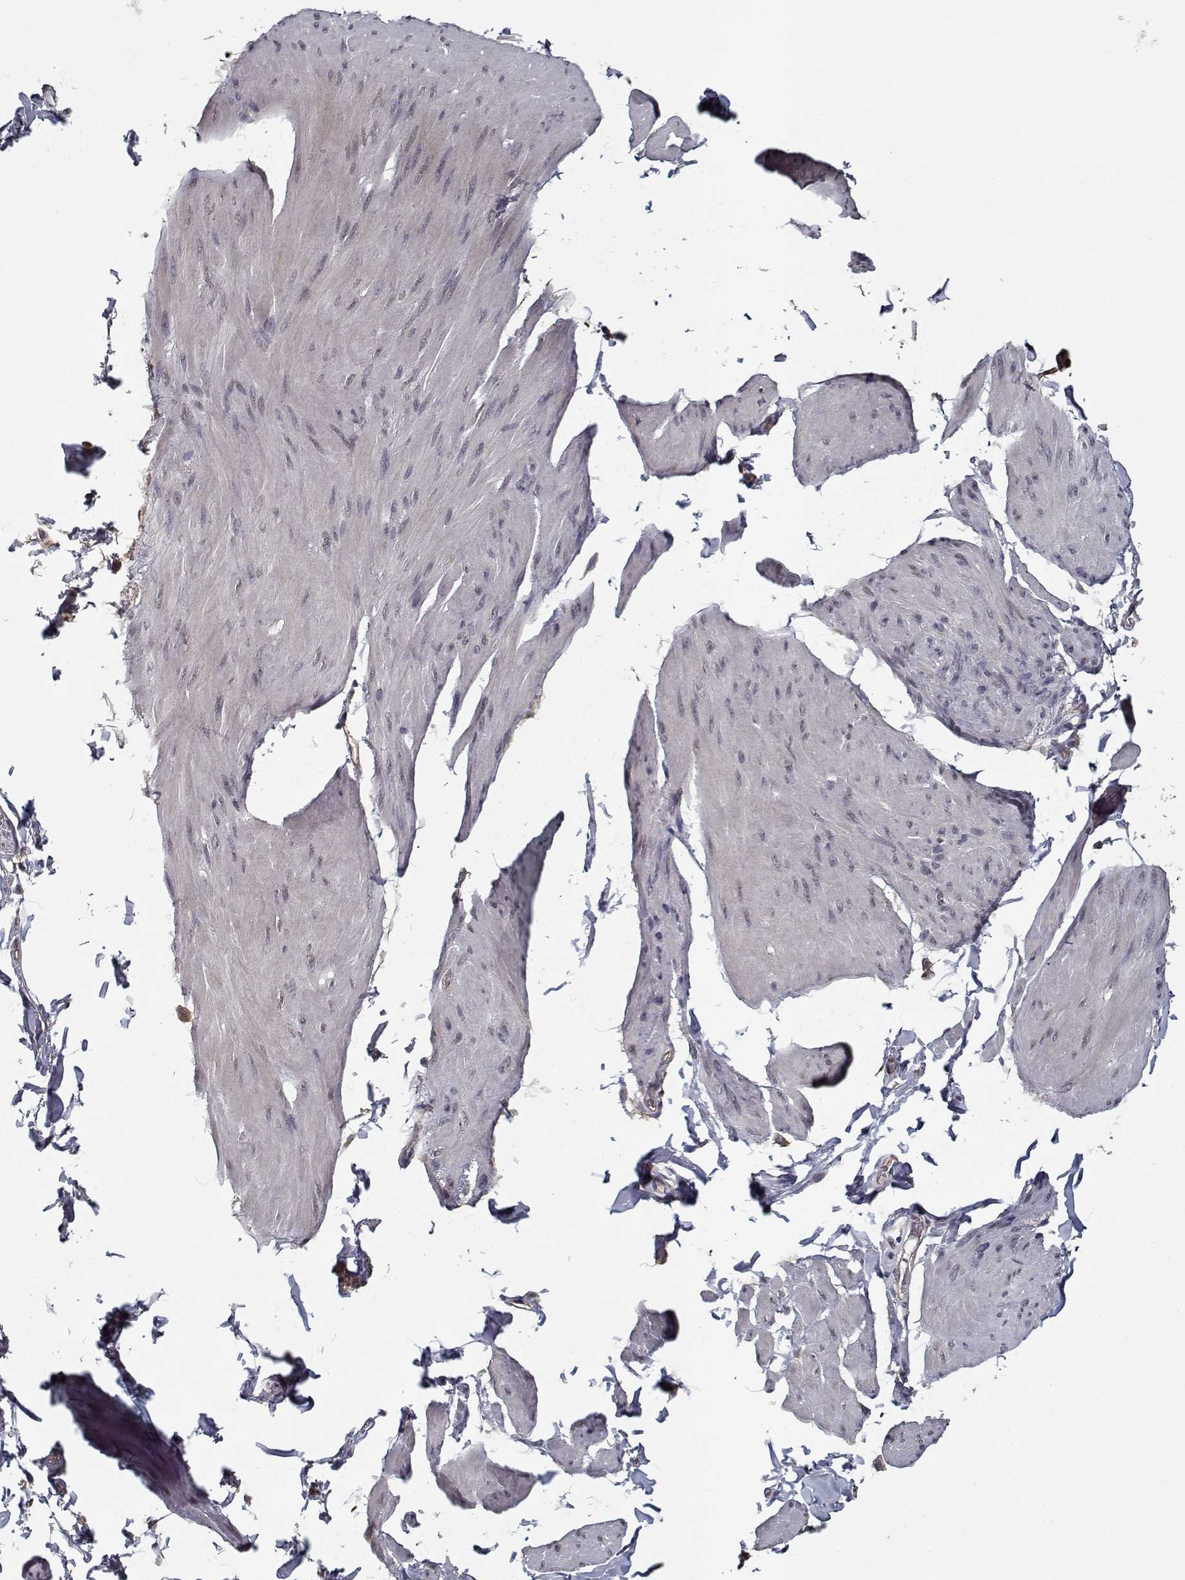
{"staining": {"intensity": "negative", "quantity": "none", "location": "none"}, "tissue": "smooth muscle", "cell_type": "Smooth muscle cells", "image_type": "normal", "snomed": [{"axis": "morphology", "description": "Normal tissue, NOS"}, {"axis": "topography", "description": "Adipose tissue"}, {"axis": "topography", "description": "Smooth muscle"}, {"axis": "topography", "description": "Peripheral nerve tissue"}], "caption": "The micrograph reveals no staining of smooth muscle cells in normal smooth muscle.", "gene": "NLK", "patient": {"sex": "male", "age": 83}}